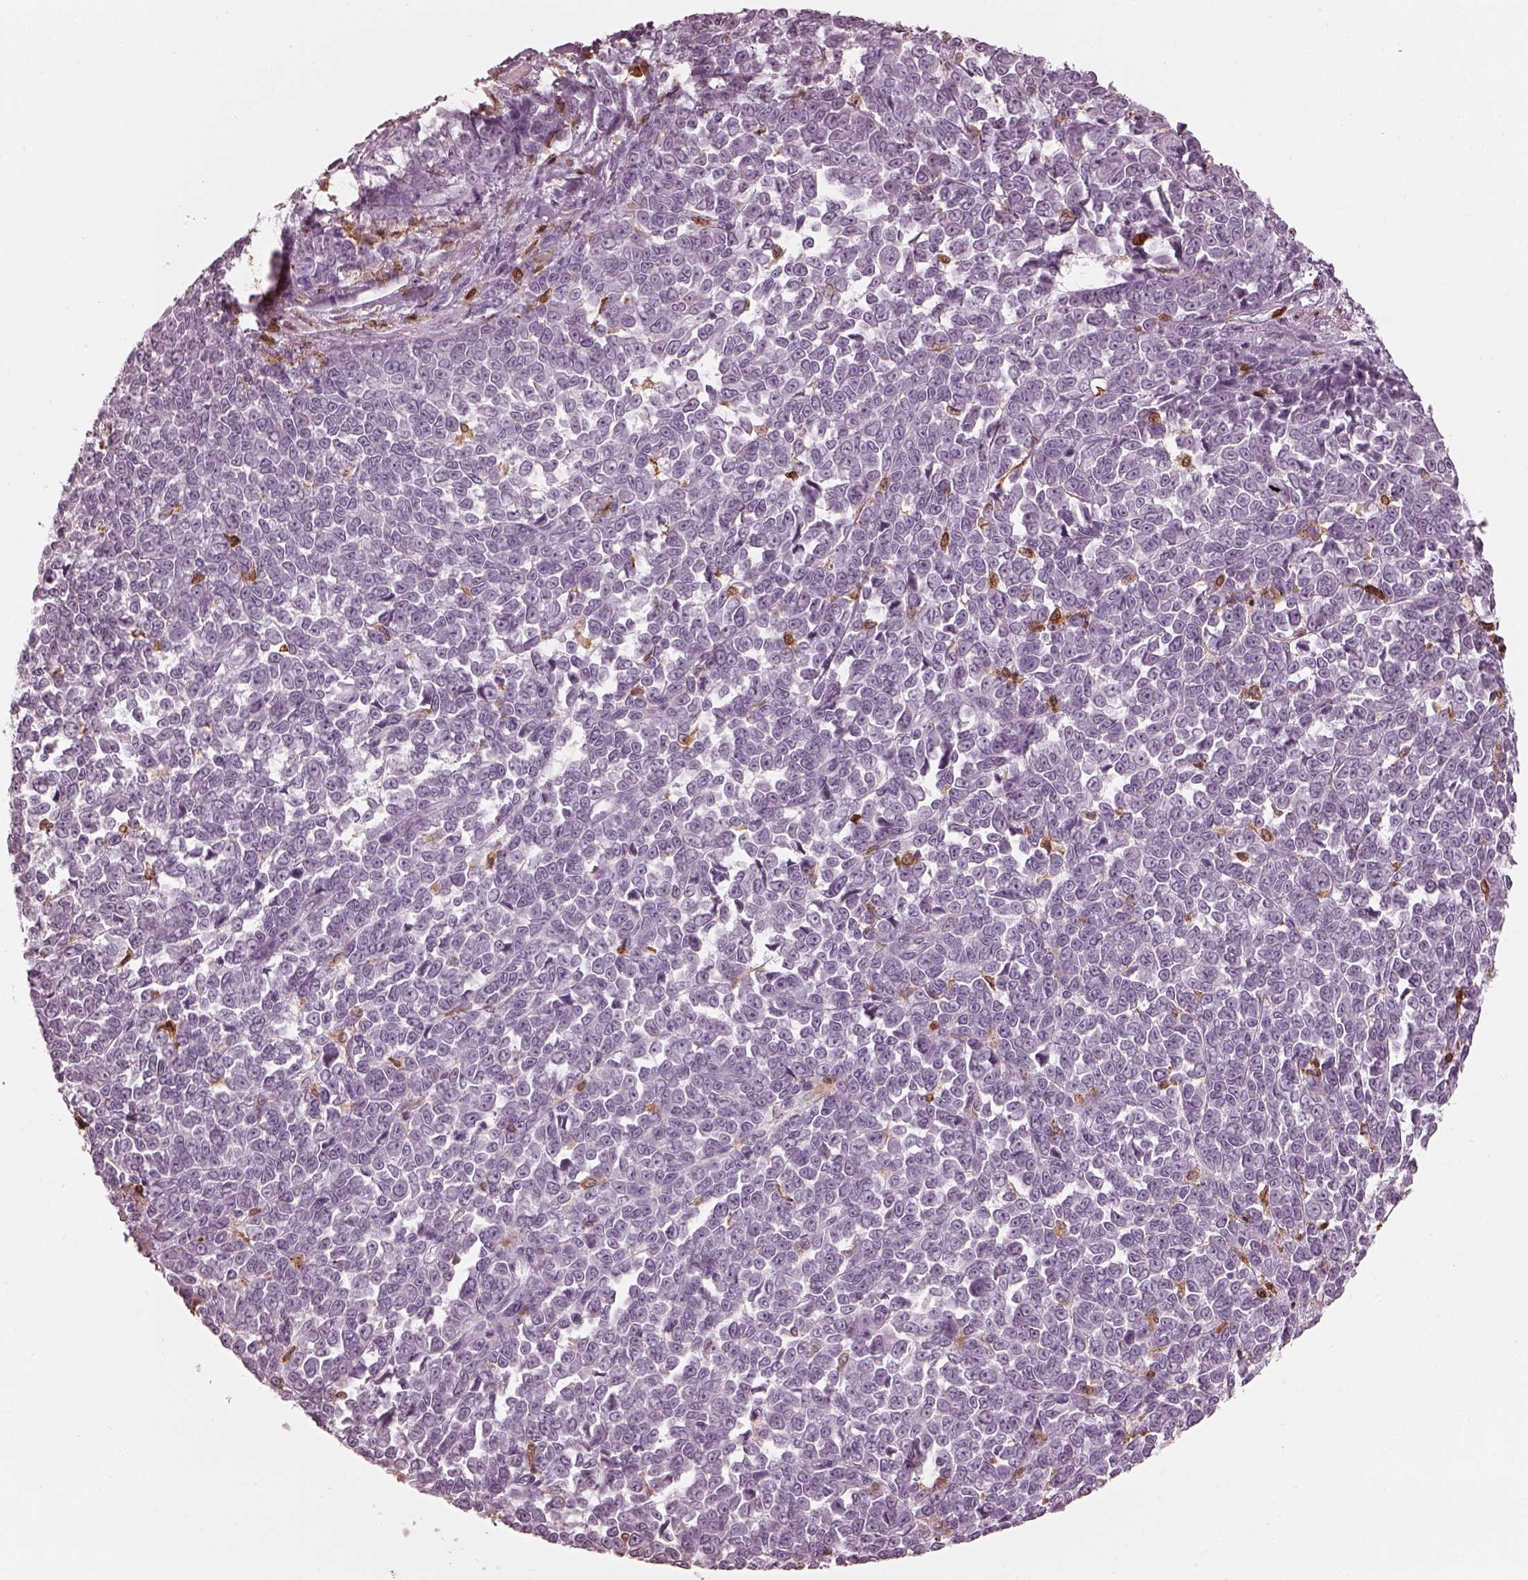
{"staining": {"intensity": "negative", "quantity": "none", "location": "none"}, "tissue": "melanoma", "cell_type": "Tumor cells", "image_type": "cancer", "snomed": [{"axis": "morphology", "description": "Malignant melanoma, NOS"}, {"axis": "topography", "description": "Skin"}], "caption": "IHC of human melanoma exhibits no positivity in tumor cells.", "gene": "ALOX5", "patient": {"sex": "female", "age": 95}}